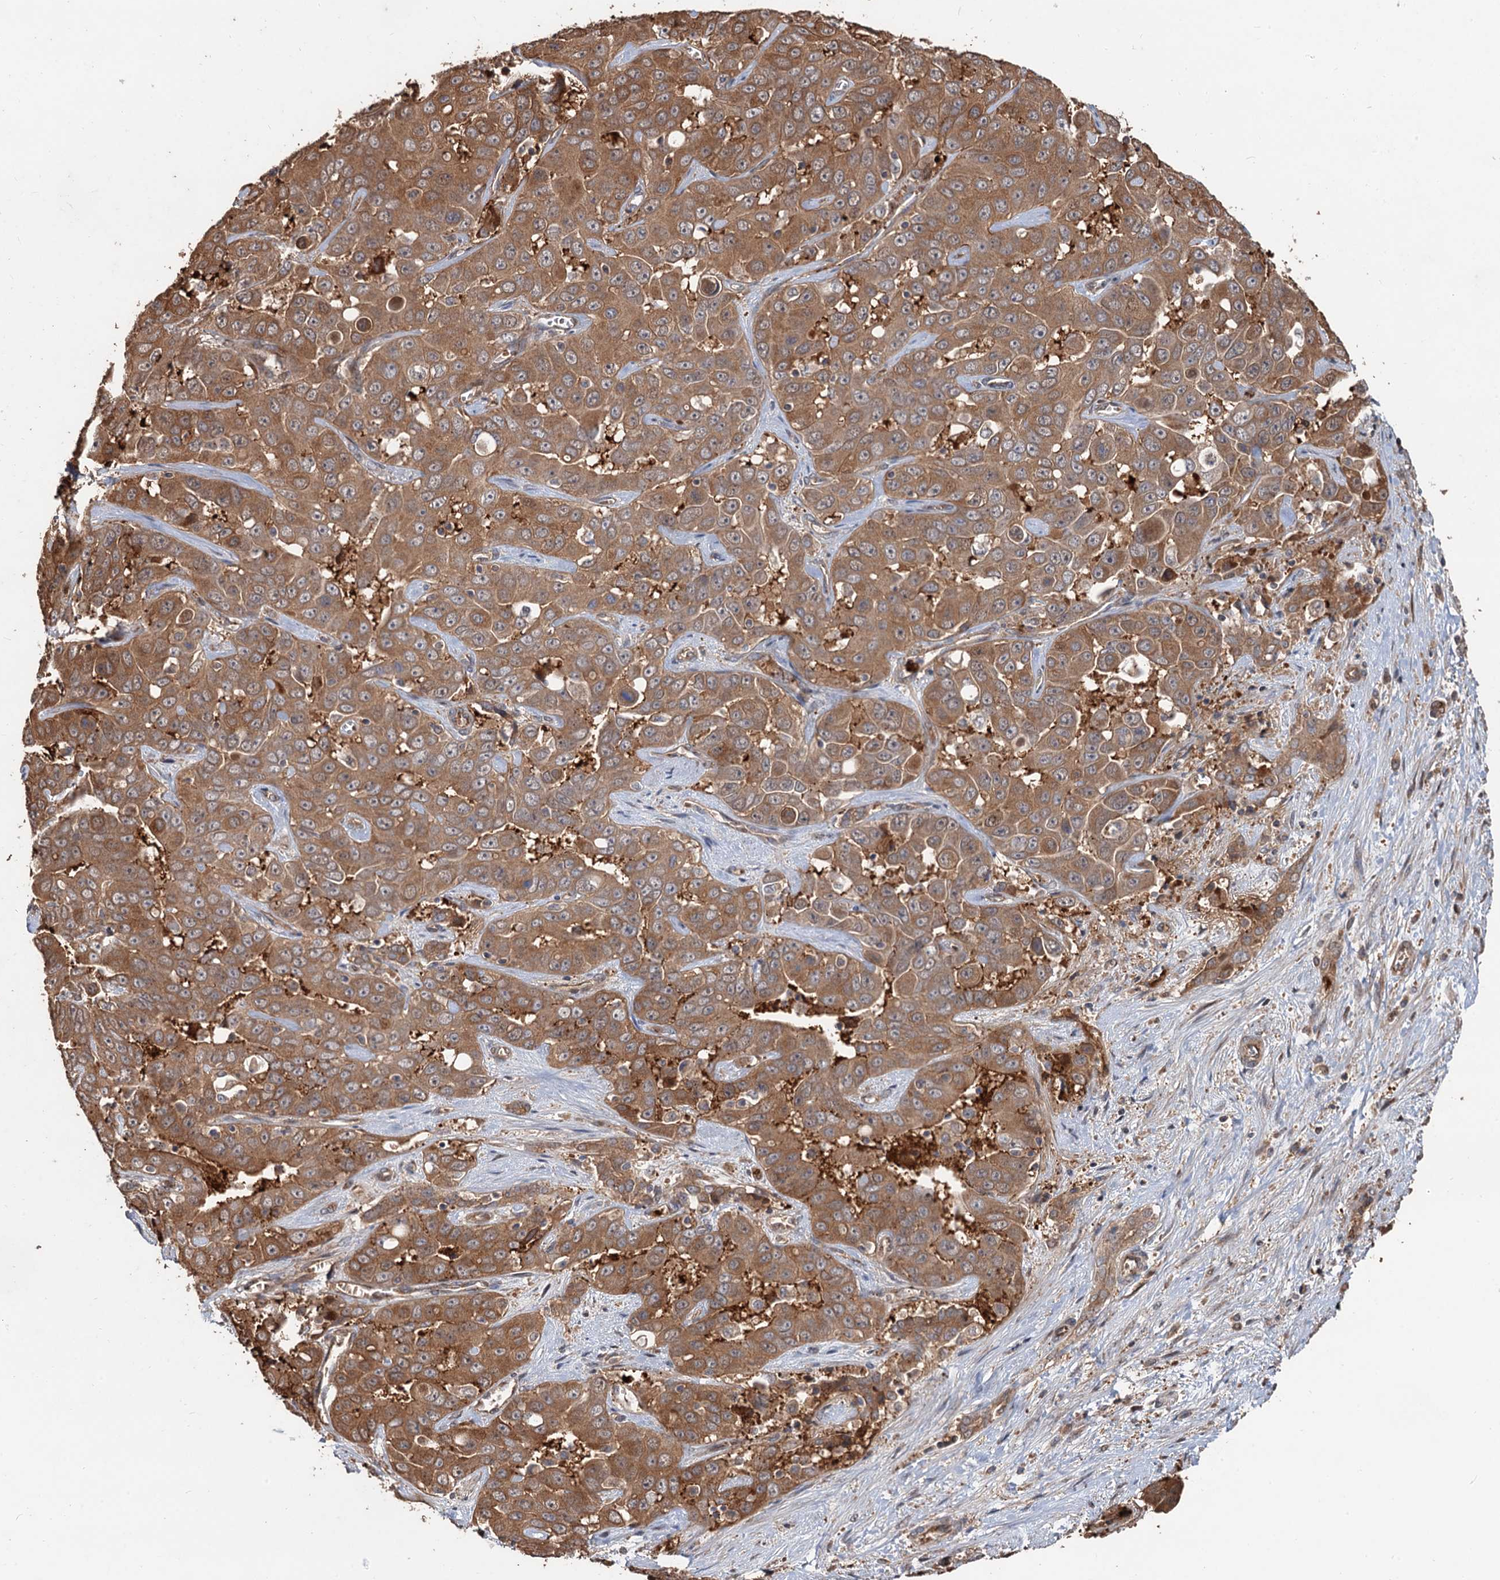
{"staining": {"intensity": "moderate", "quantity": ">75%", "location": "cytoplasmic/membranous"}, "tissue": "liver cancer", "cell_type": "Tumor cells", "image_type": "cancer", "snomed": [{"axis": "morphology", "description": "Cholangiocarcinoma"}, {"axis": "topography", "description": "Liver"}], "caption": "Protein analysis of cholangiocarcinoma (liver) tissue reveals moderate cytoplasmic/membranous expression in about >75% of tumor cells.", "gene": "DEXI", "patient": {"sex": "female", "age": 52}}